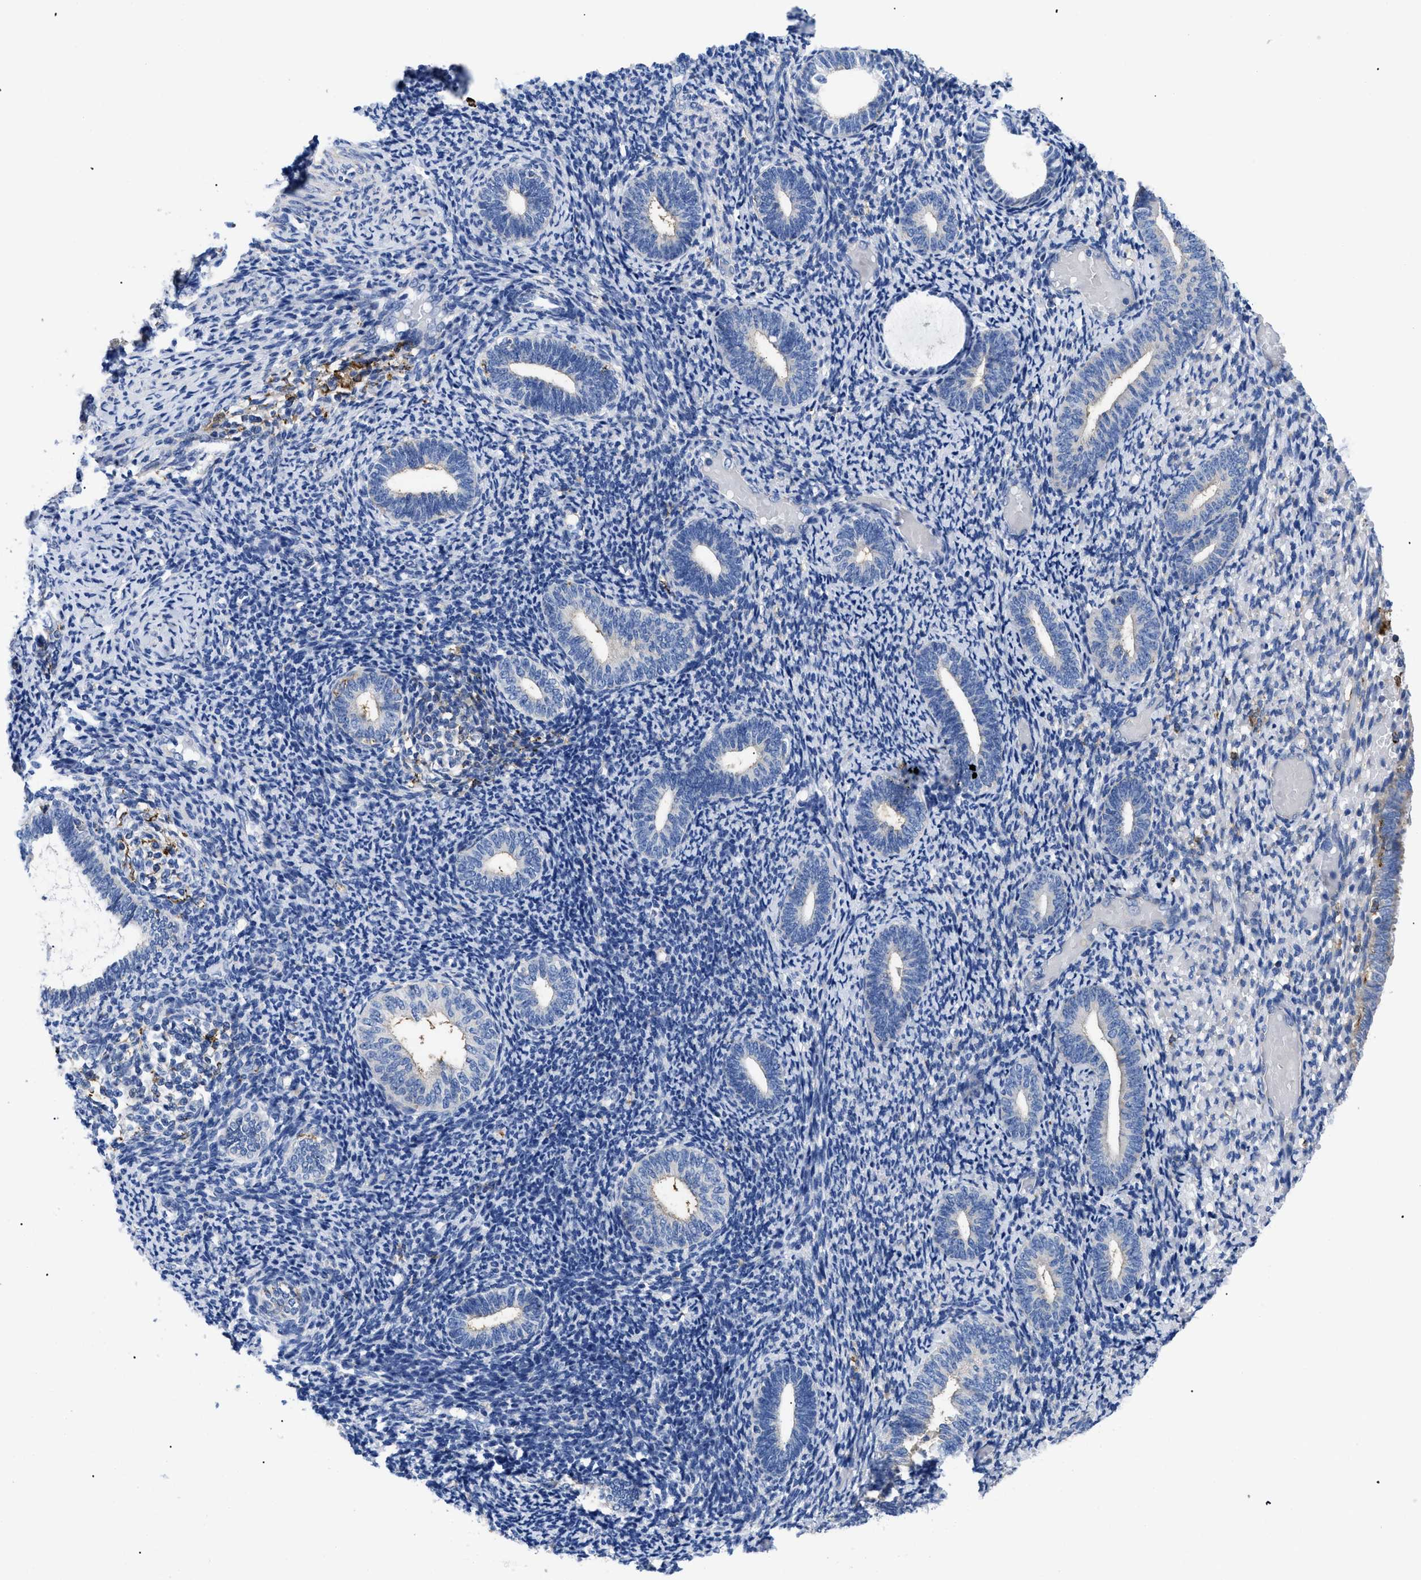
{"staining": {"intensity": "weak", "quantity": "<25%", "location": "cytoplasmic/membranous"}, "tissue": "endometrium", "cell_type": "Cells in endometrial stroma", "image_type": "normal", "snomed": [{"axis": "morphology", "description": "Normal tissue, NOS"}, {"axis": "topography", "description": "Endometrium"}], "caption": "Immunohistochemistry (IHC) of benign endometrium reveals no expression in cells in endometrial stroma.", "gene": "HLA", "patient": {"sex": "female", "age": 66}}